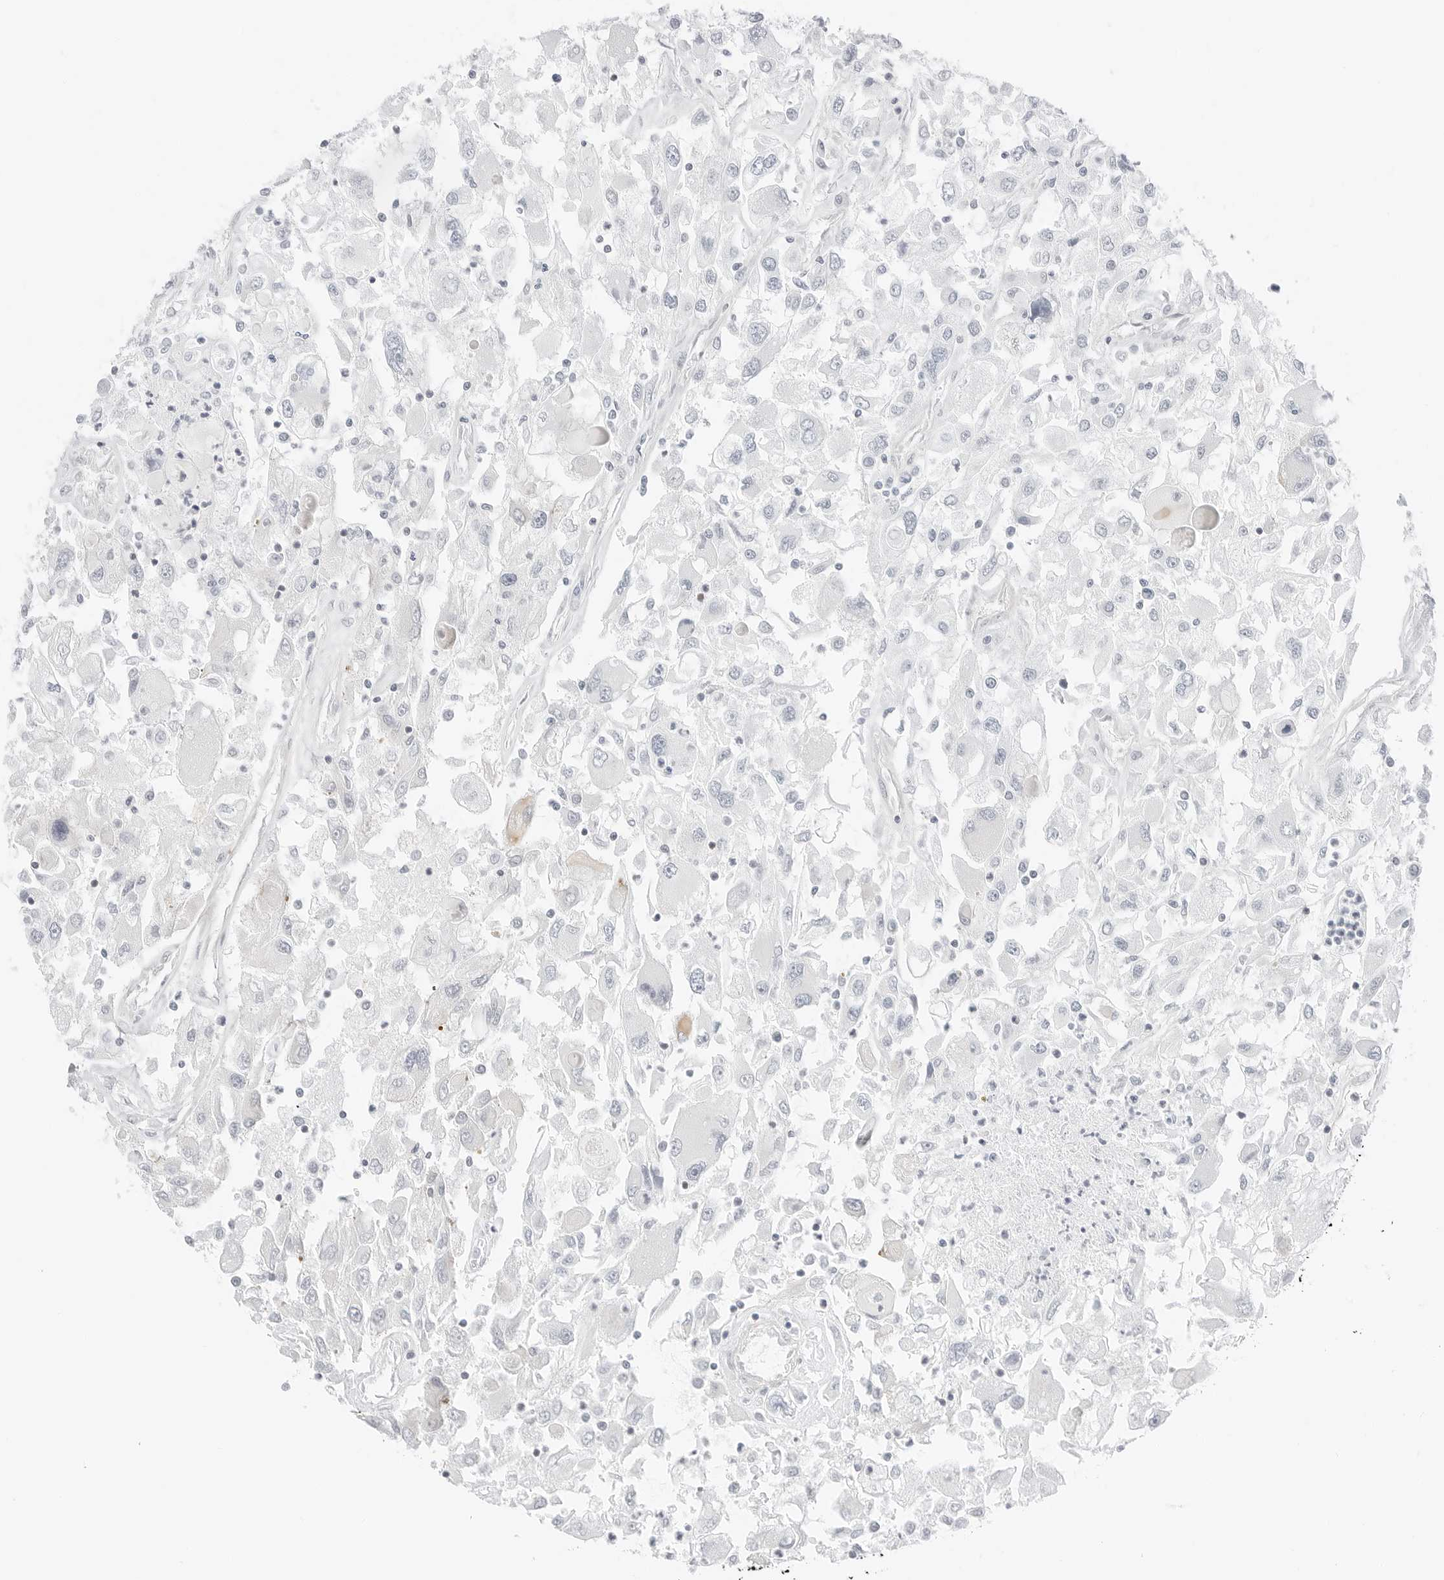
{"staining": {"intensity": "negative", "quantity": "none", "location": "none"}, "tissue": "renal cancer", "cell_type": "Tumor cells", "image_type": "cancer", "snomed": [{"axis": "morphology", "description": "Adenocarcinoma, NOS"}, {"axis": "topography", "description": "Kidney"}], "caption": "The histopathology image exhibits no significant staining in tumor cells of renal cancer (adenocarcinoma).", "gene": "IQCC", "patient": {"sex": "female", "age": 52}}